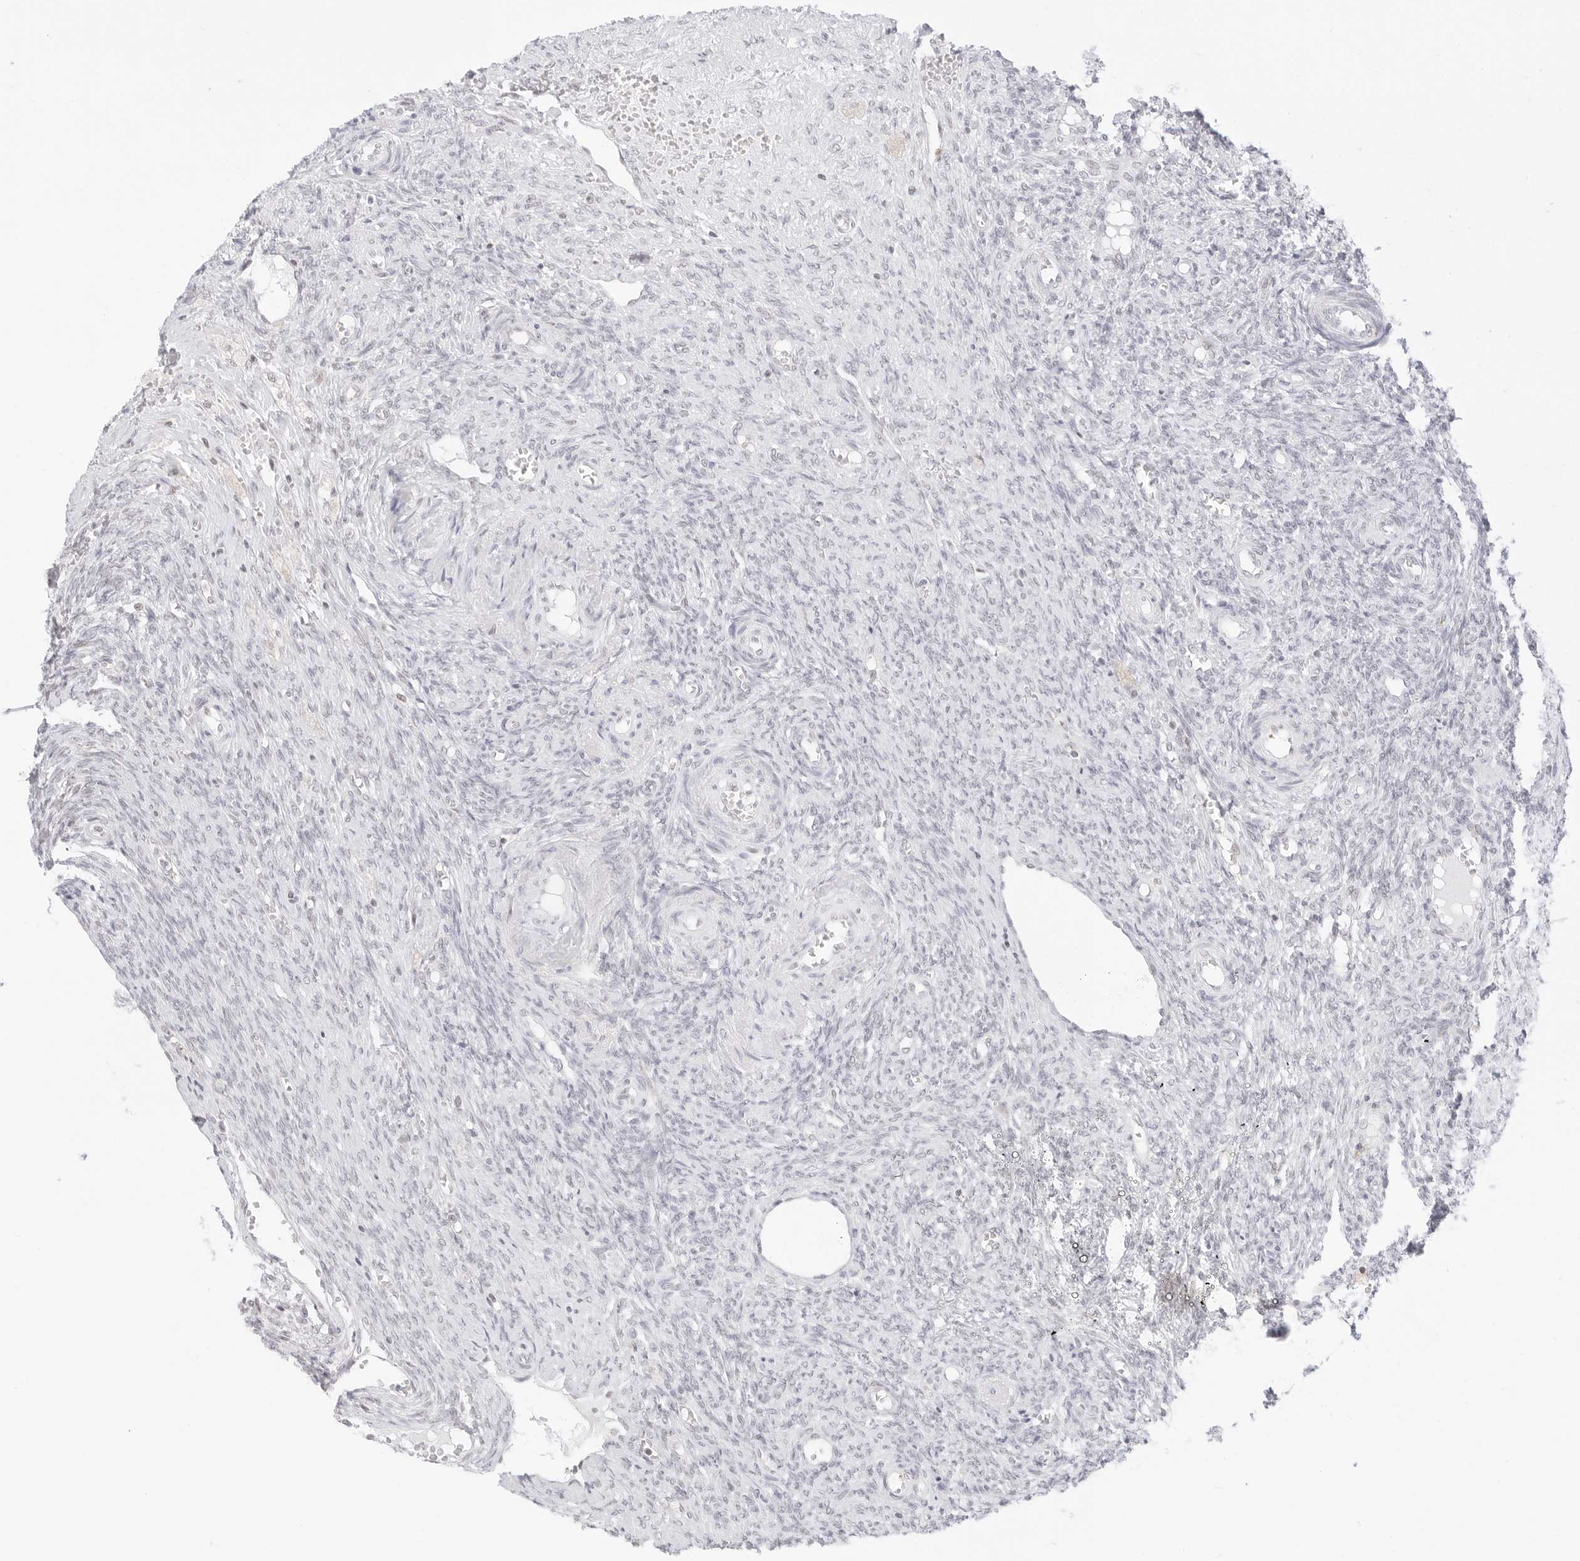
{"staining": {"intensity": "negative", "quantity": "none", "location": "none"}, "tissue": "ovary", "cell_type": "Follicle cells", "image_type": "normal", "snomed": [{"axis": "morphology", "description": "Normal tissue, NOS"}, {"axis": "topography", "description": "Ovary"}], "caption": "This photomicrograph is of benign ovary stained with immunohistochemistry (IHC) to label a protein in brown with the nuclei are counter-stained blue. There is no staining in follicle cells.", "gene": "GNAS", "patient": {"sex": "female", "age": 41}}